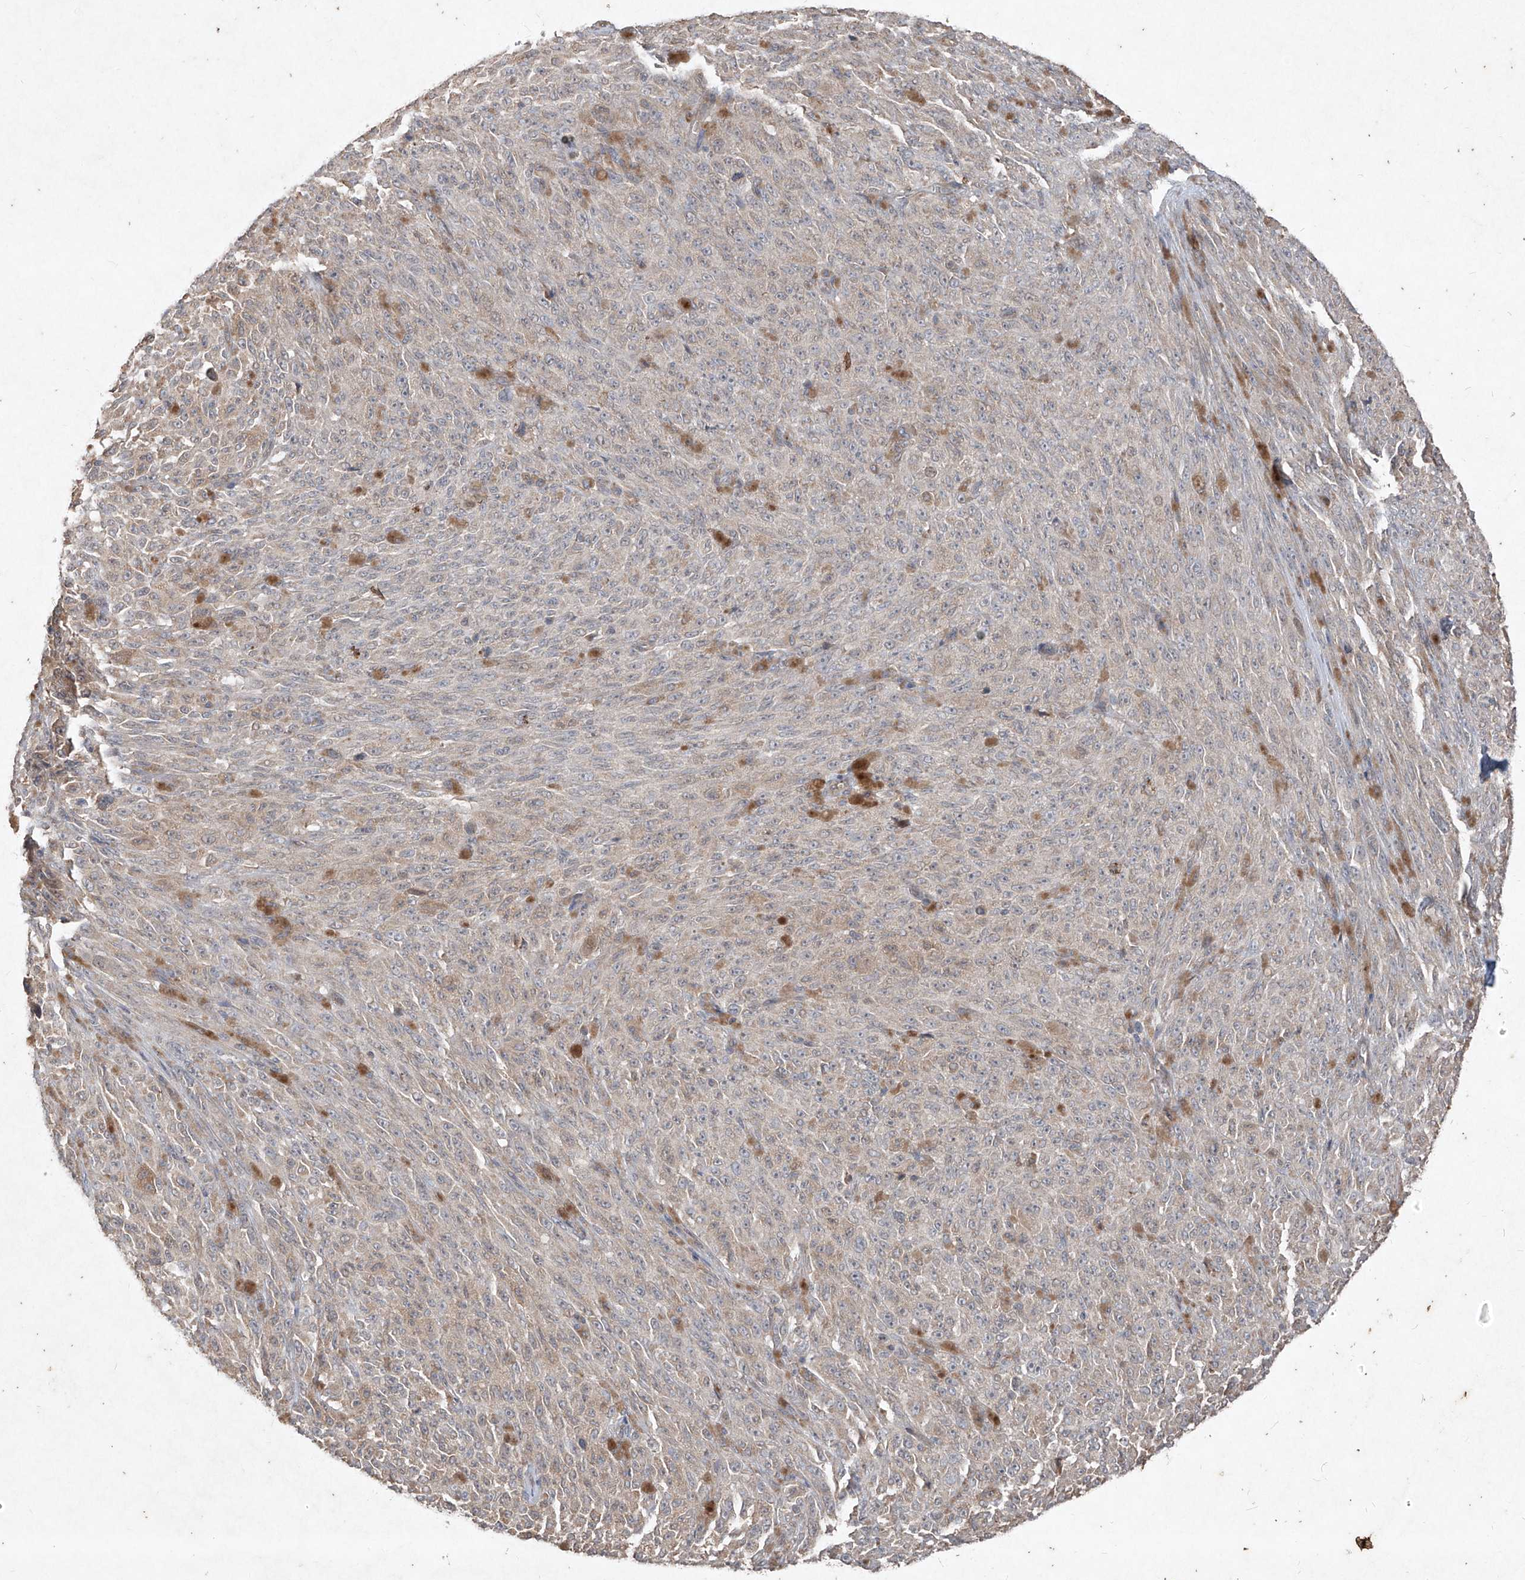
{"staining": {"intensity": "weak", "quantity": "25%-75%", "location": "cytoplasmic/membranous"}, "tissue": "melanoma", "cell_type": "Tumor cells", "image_type": "cancer", "snomed": [{"axis": "morphology", "description": "Malignant melanoma, NOS"}, {"axis": "topography", "description": "Skin"}], "caption": "High-power microscopy captured an immunohistochemistry micrograph of melanoma, revealing weak cytoplasmic/membranous staining in about 25%-75% of tumor cells.", "gene": "ABCD3", "patient": {"sex": "female", "age": 82}}